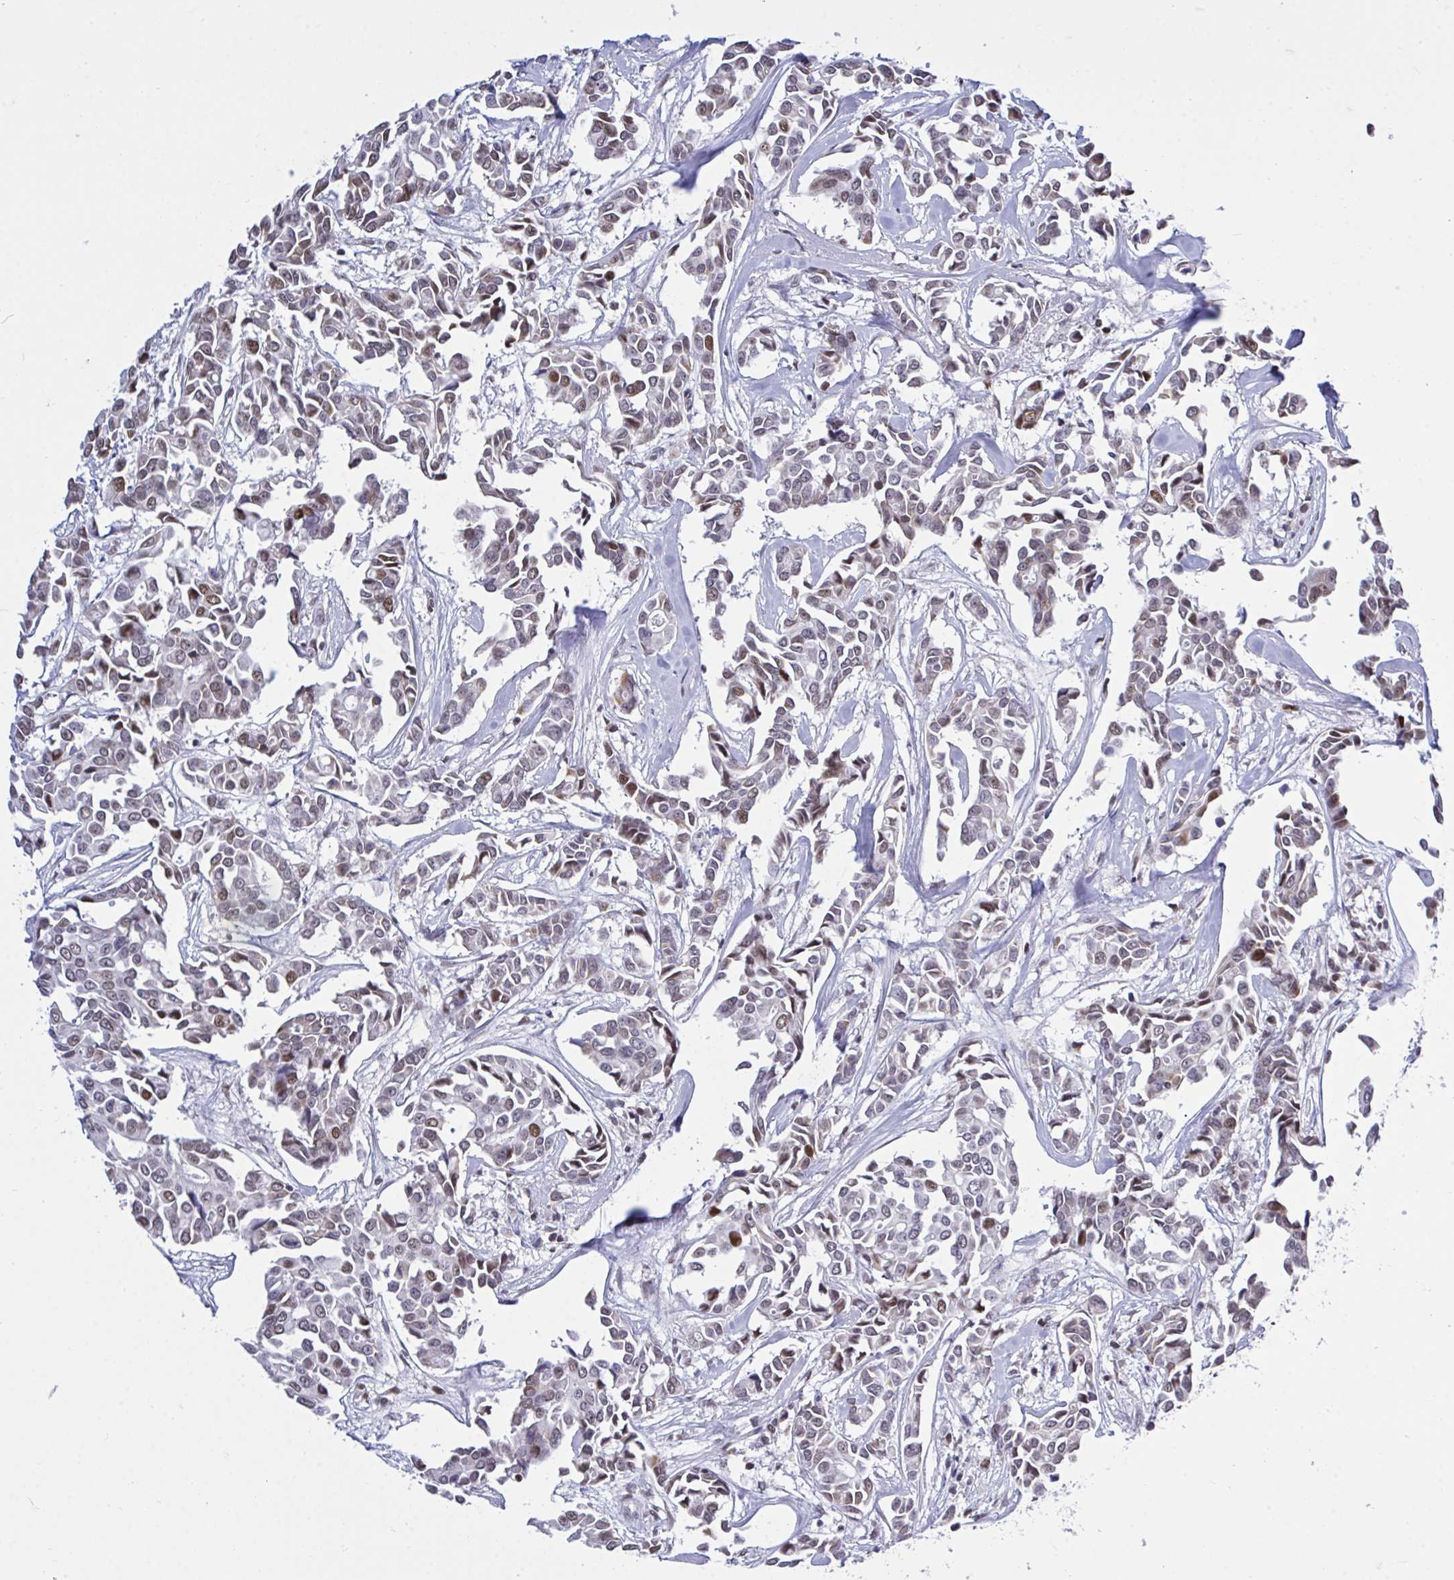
{"staining": {"intensity": "moderate", "quantity": "25%-75%", "location": "nuclear"}, "tissue": "breast cancer", "cell_type": "Tumor cells", "image_type": "cancer", "snomed": [{"axis": "morphology", "description": "Duct carcinoma"}, {"axis": "topography", "description": "Breast"}], "caption": "DAB immunohistochemical staining of human infiltrating ductal carcinoma (breast) demonstrates moderate nuclear protein positivity in about 25%-75% of tumor cells.", "gene": "C1QL2", "patient": {"sex": "female", "age": 54}}